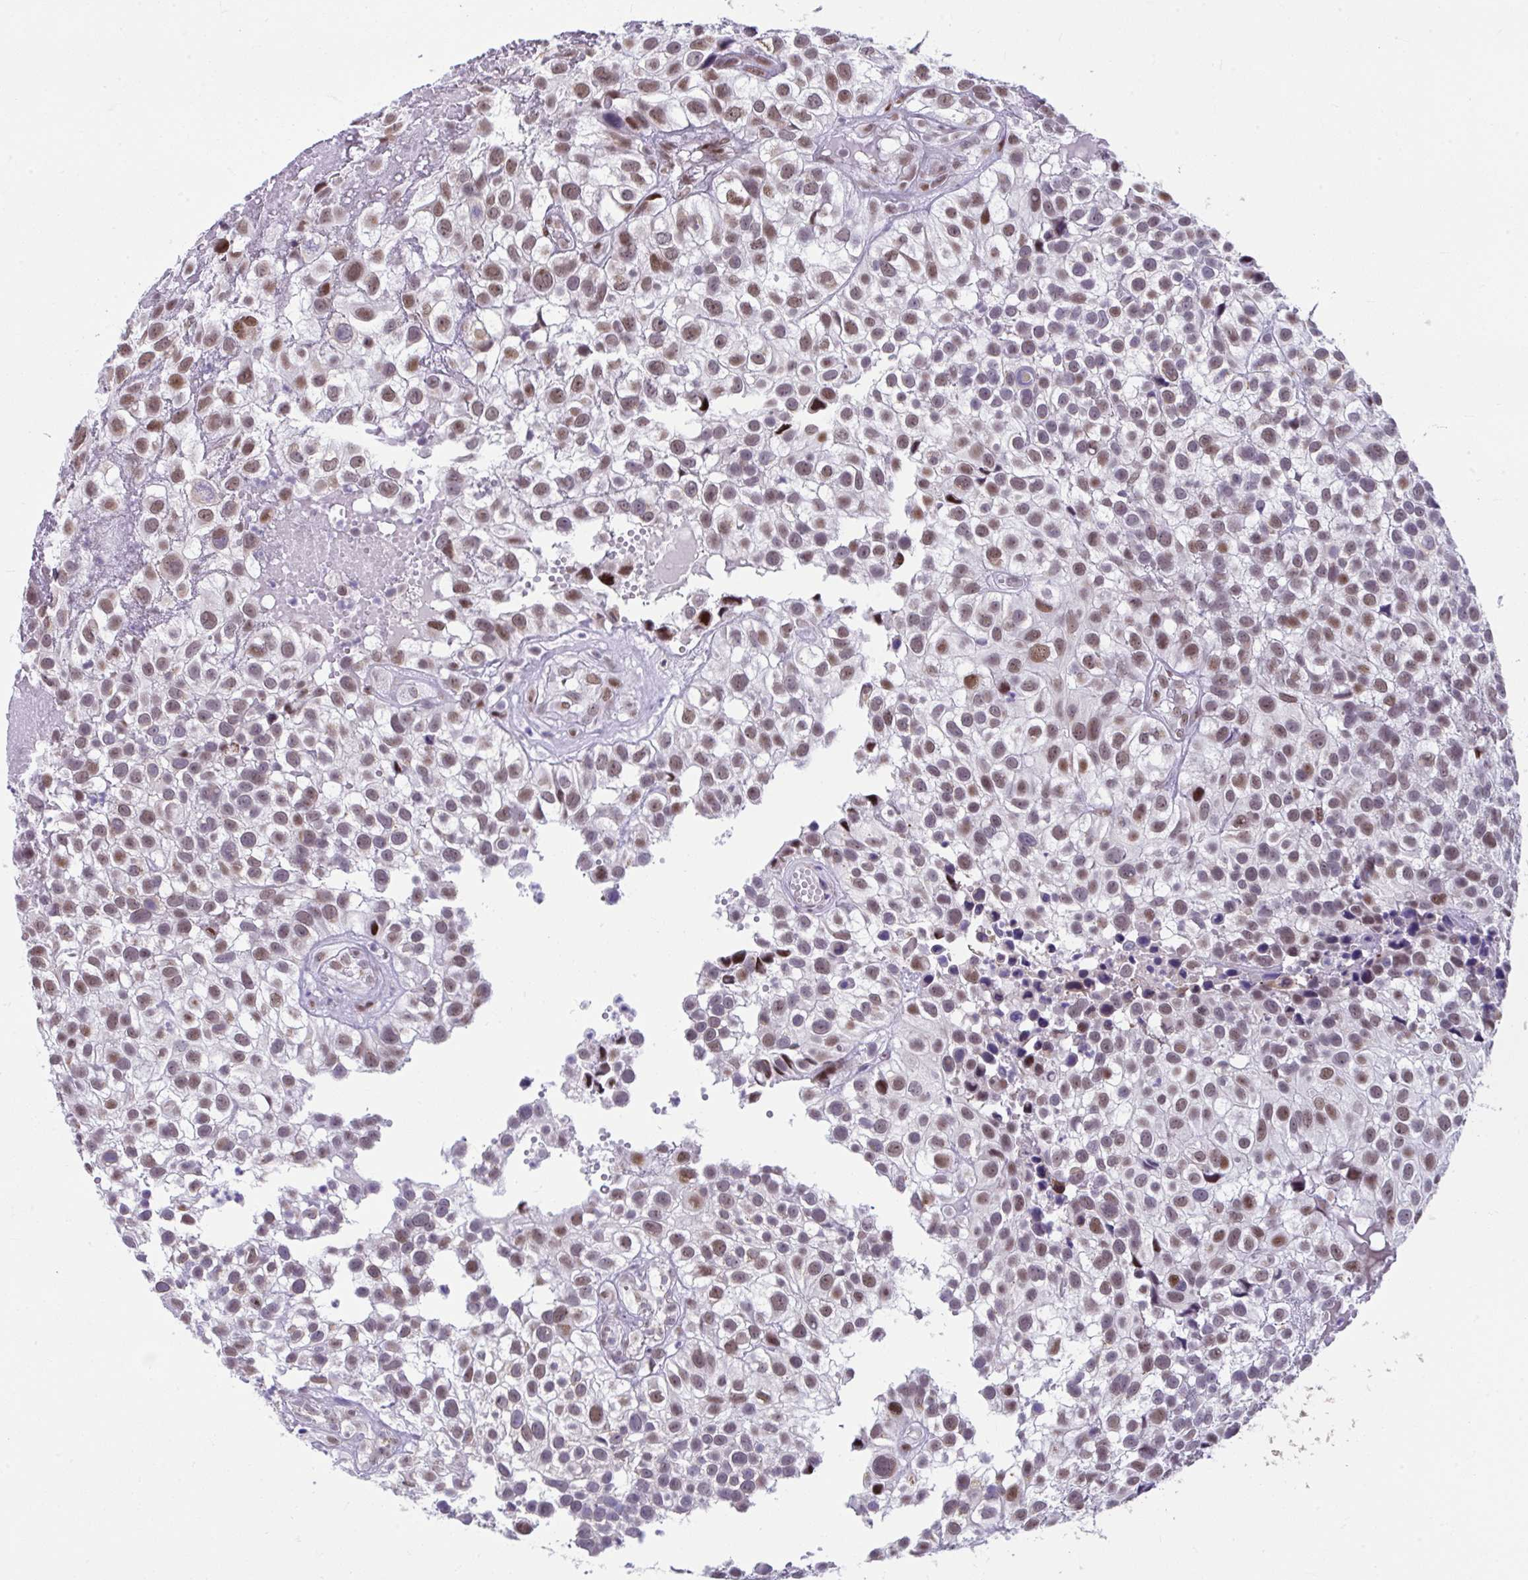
{"staining": {"intensity": "moderate", "quantity": ">75%", "location": "nuclear"}, "tissue": "urothelial cancer", "cell_type": "Tumor cells", "image_type": "cancer", "snomed": [{"axis": "morphology", "description": "Urothelial carcinoma, High grade"}, {"axis": "topography", "description": "Urinary bladder"}], "caption": "Human urothelial carcinoma (high-grade) stained for a protein (brown) reveals moderate nuclear positive expression in approximately >75% of tumor cells.", "gene": "SLC35C2", "patient": {"sex": "male", "age": 56}}